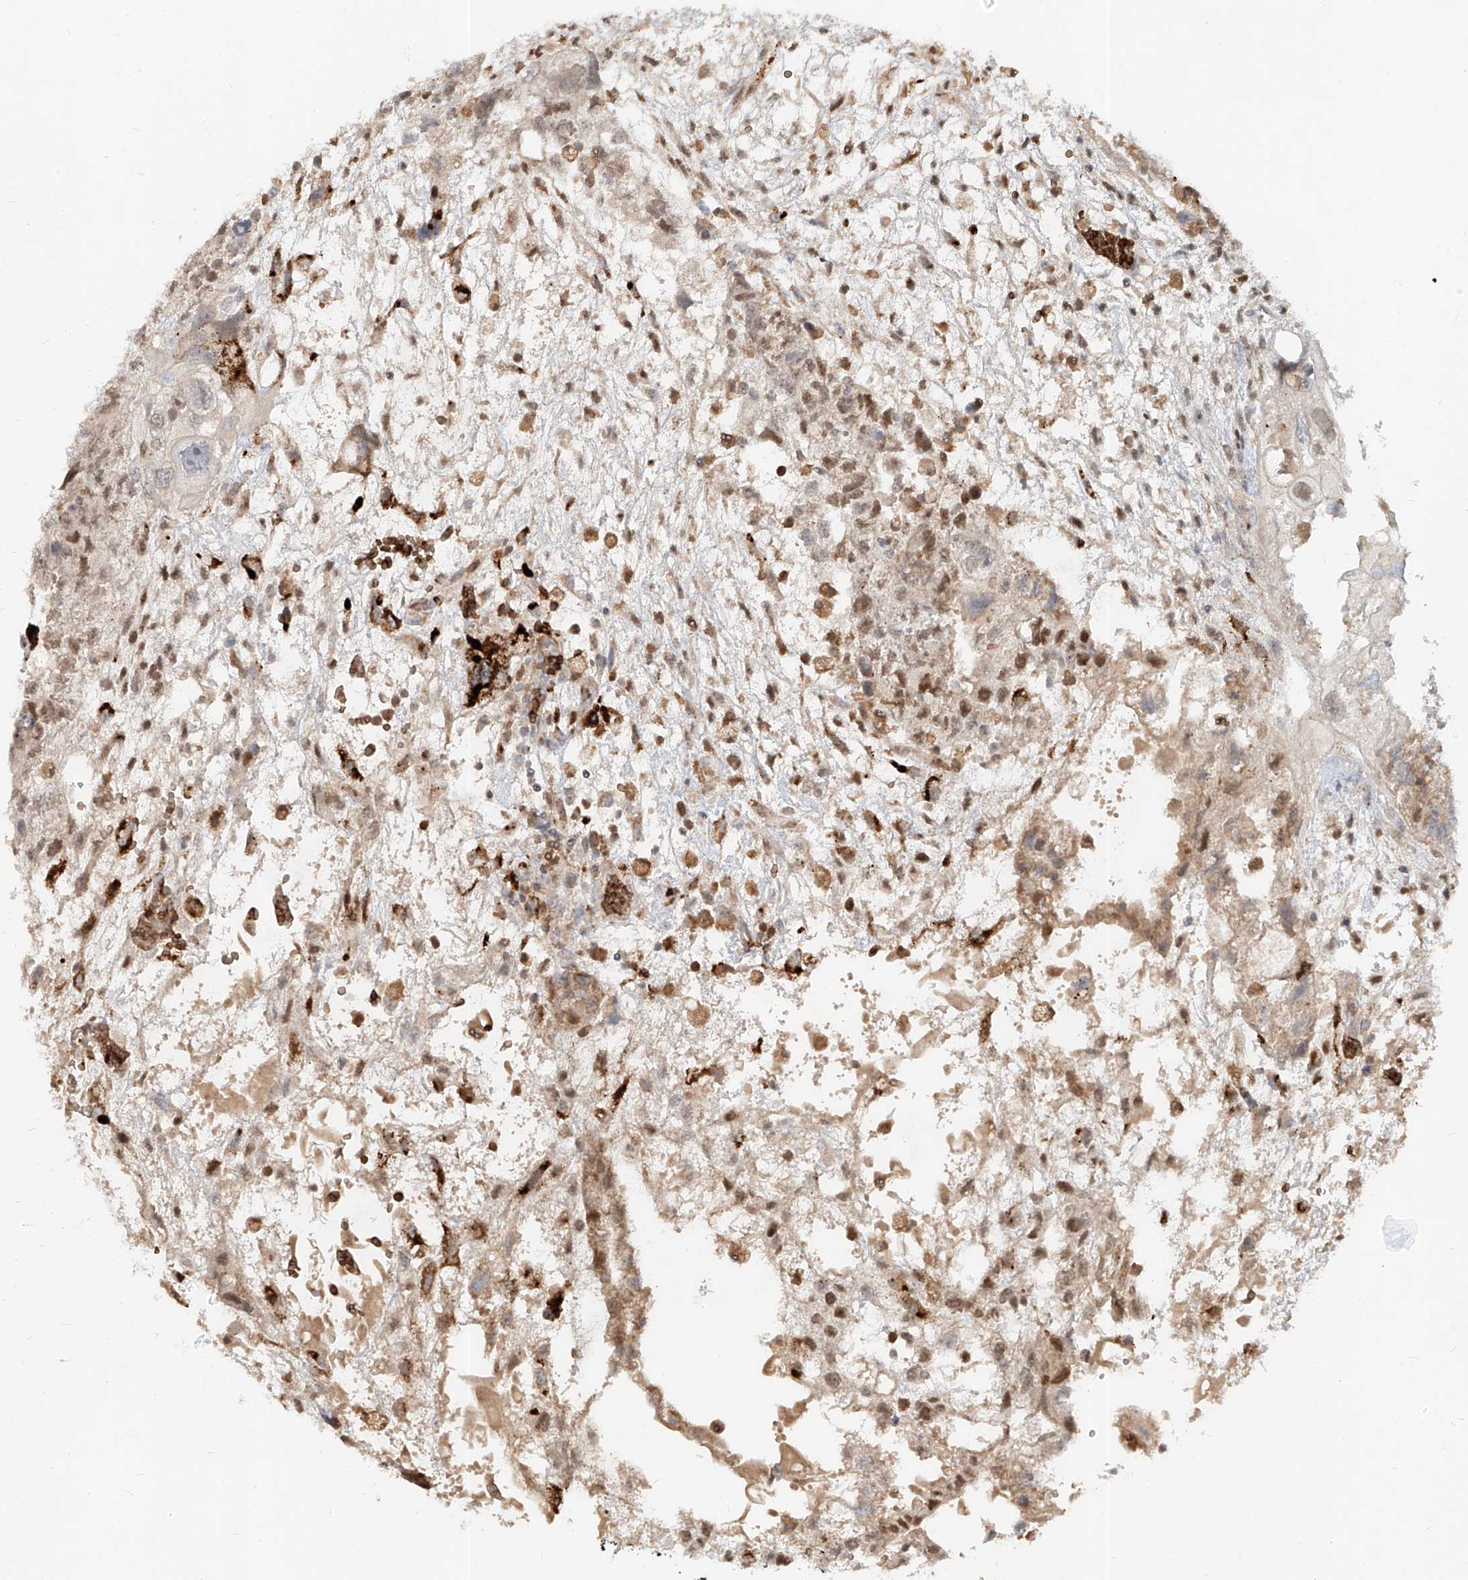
{"staining": {"intensity": "weak", "quantity": "25%-75%", "location": "cytoplasmic/membranous"}, "tissue": "testis cancer", "cell_type": "Tumor cells", "image_type": "cancer", "snomed": [{"axis": "morphology", "description": "Carcinoma, Embryonal, NOS"}, {"axis": "topography", "description": "Testis"}], "caption": "High-magnification brightfield microscopy of testis embryonal carcinoma stained with DAB (3,3'-diaminobenzidine) (brown) and counterstained with hematoxylin (blue). tumor cells exhibit weak cytoplasmic/membranous expression is seen in about25%-75% of cells.", "gene": "FGD2", "patient": {"sex": "male", "age": 36}}